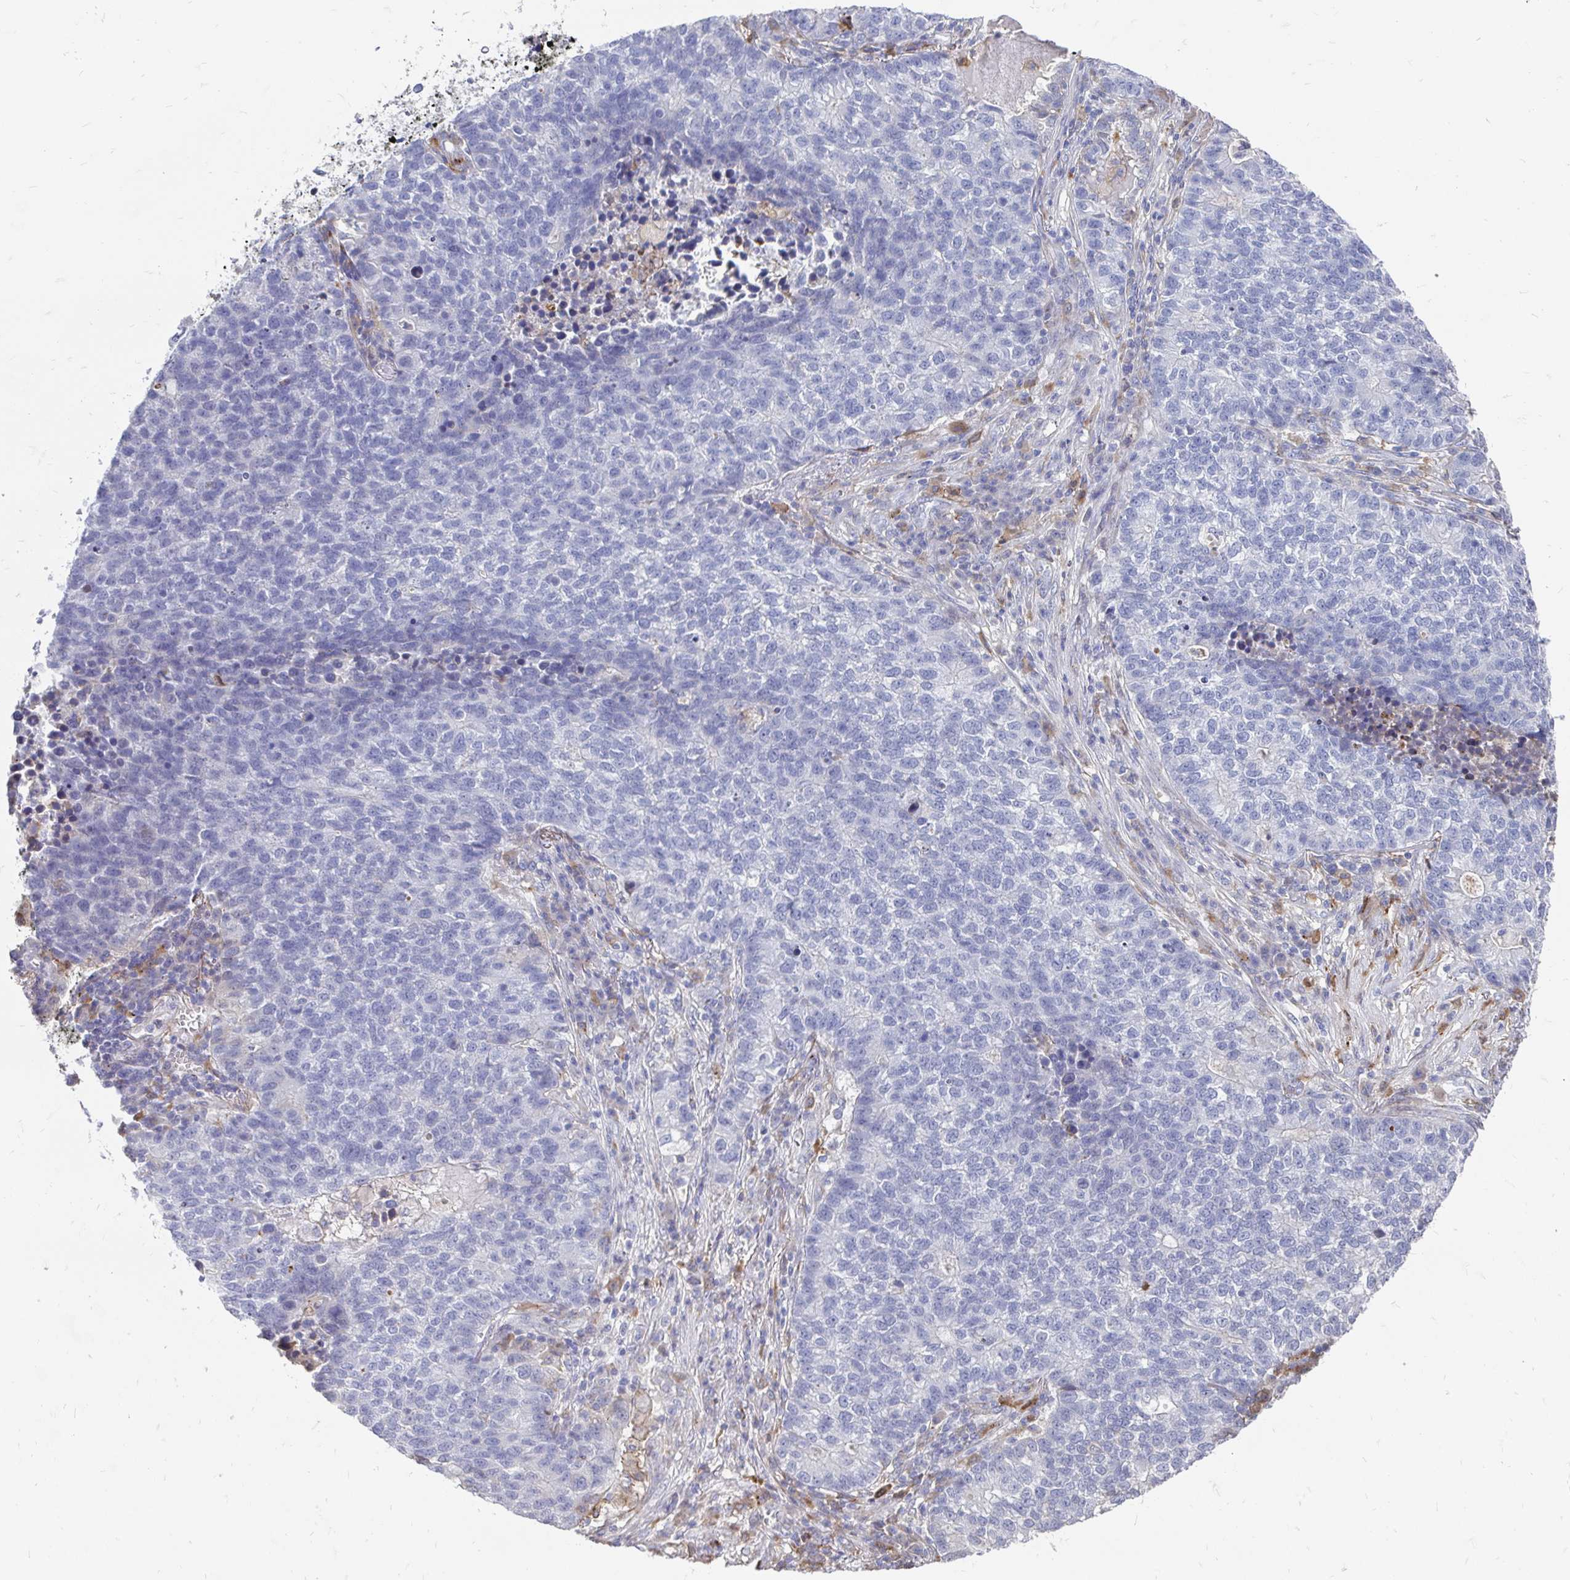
{"staining": {"intensity": "negative", "quantity": "none", "location": "none"}, "tissue": "lung cancer", "cell_type": "Tumor cells", "image_type": "cancer", "snomed": [{"axis": "morphology", "description": "Adenocarcinoma, NOS"}, {"axis": "topography", "description": "Lung"}], "caption": "Image shows no protein staining in tumor cells of lung cancer tissue.", "gene": "CDKL1", "patient": {"sex": "male", "age": 57}}